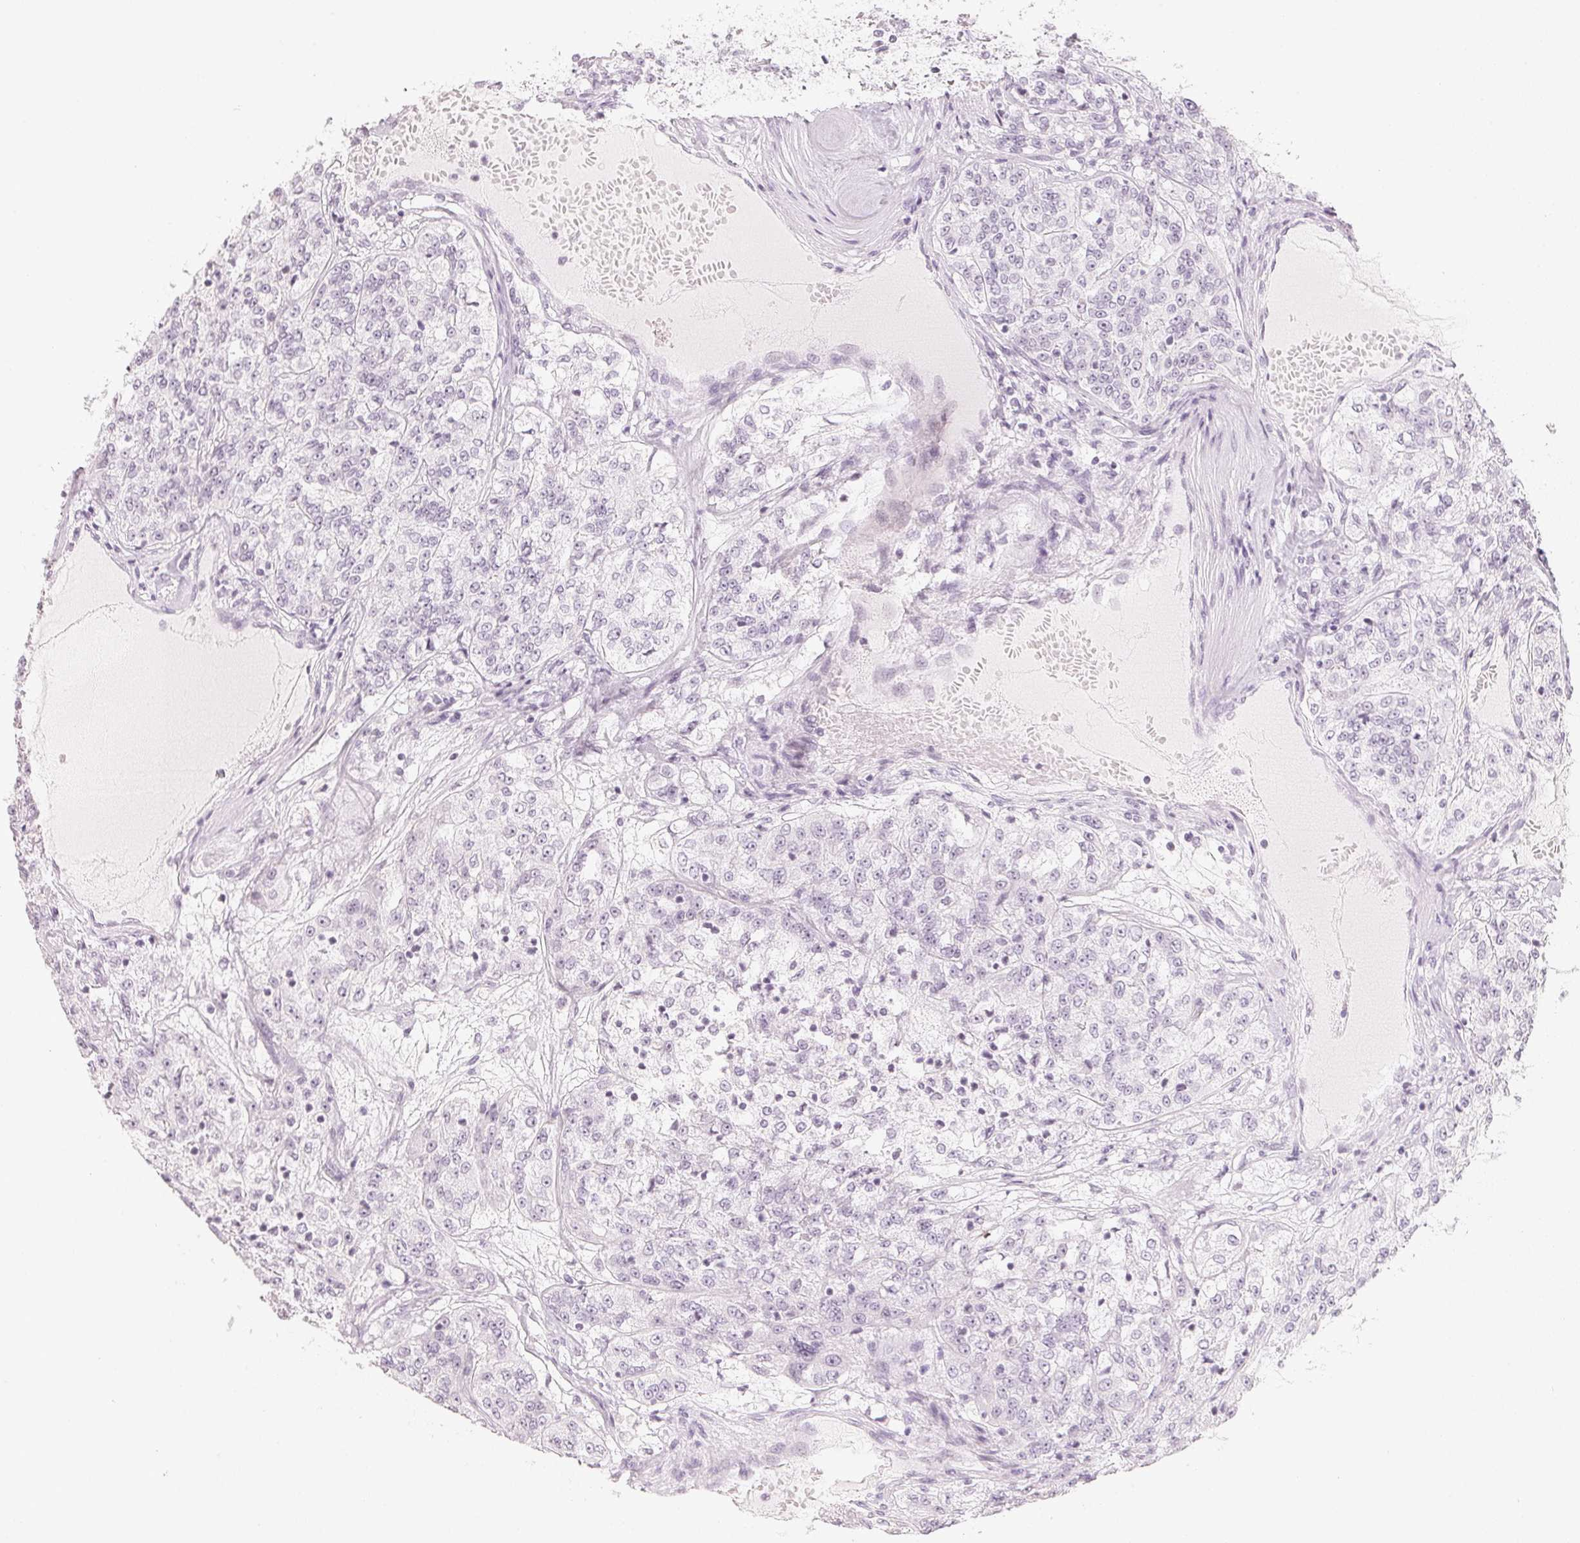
{"staining": {"intensity": "negative", "quantity": "none", "location": "none"}, "tissue": "renal cancer", "cell_type": "Tumor cells", "image_type": "cancer", "snomed": [{"axis": "morphology", "description": "Adenocarcinoma, NOS"}, {"axis": "topography", "description": "Kidney"}], "caption": "IHC of human renal cancer (adenocarcinoma) reveals no staining in tumor cells.", "gene": "SLC22A8", "patient": {"sex": "female", "age": 63}}